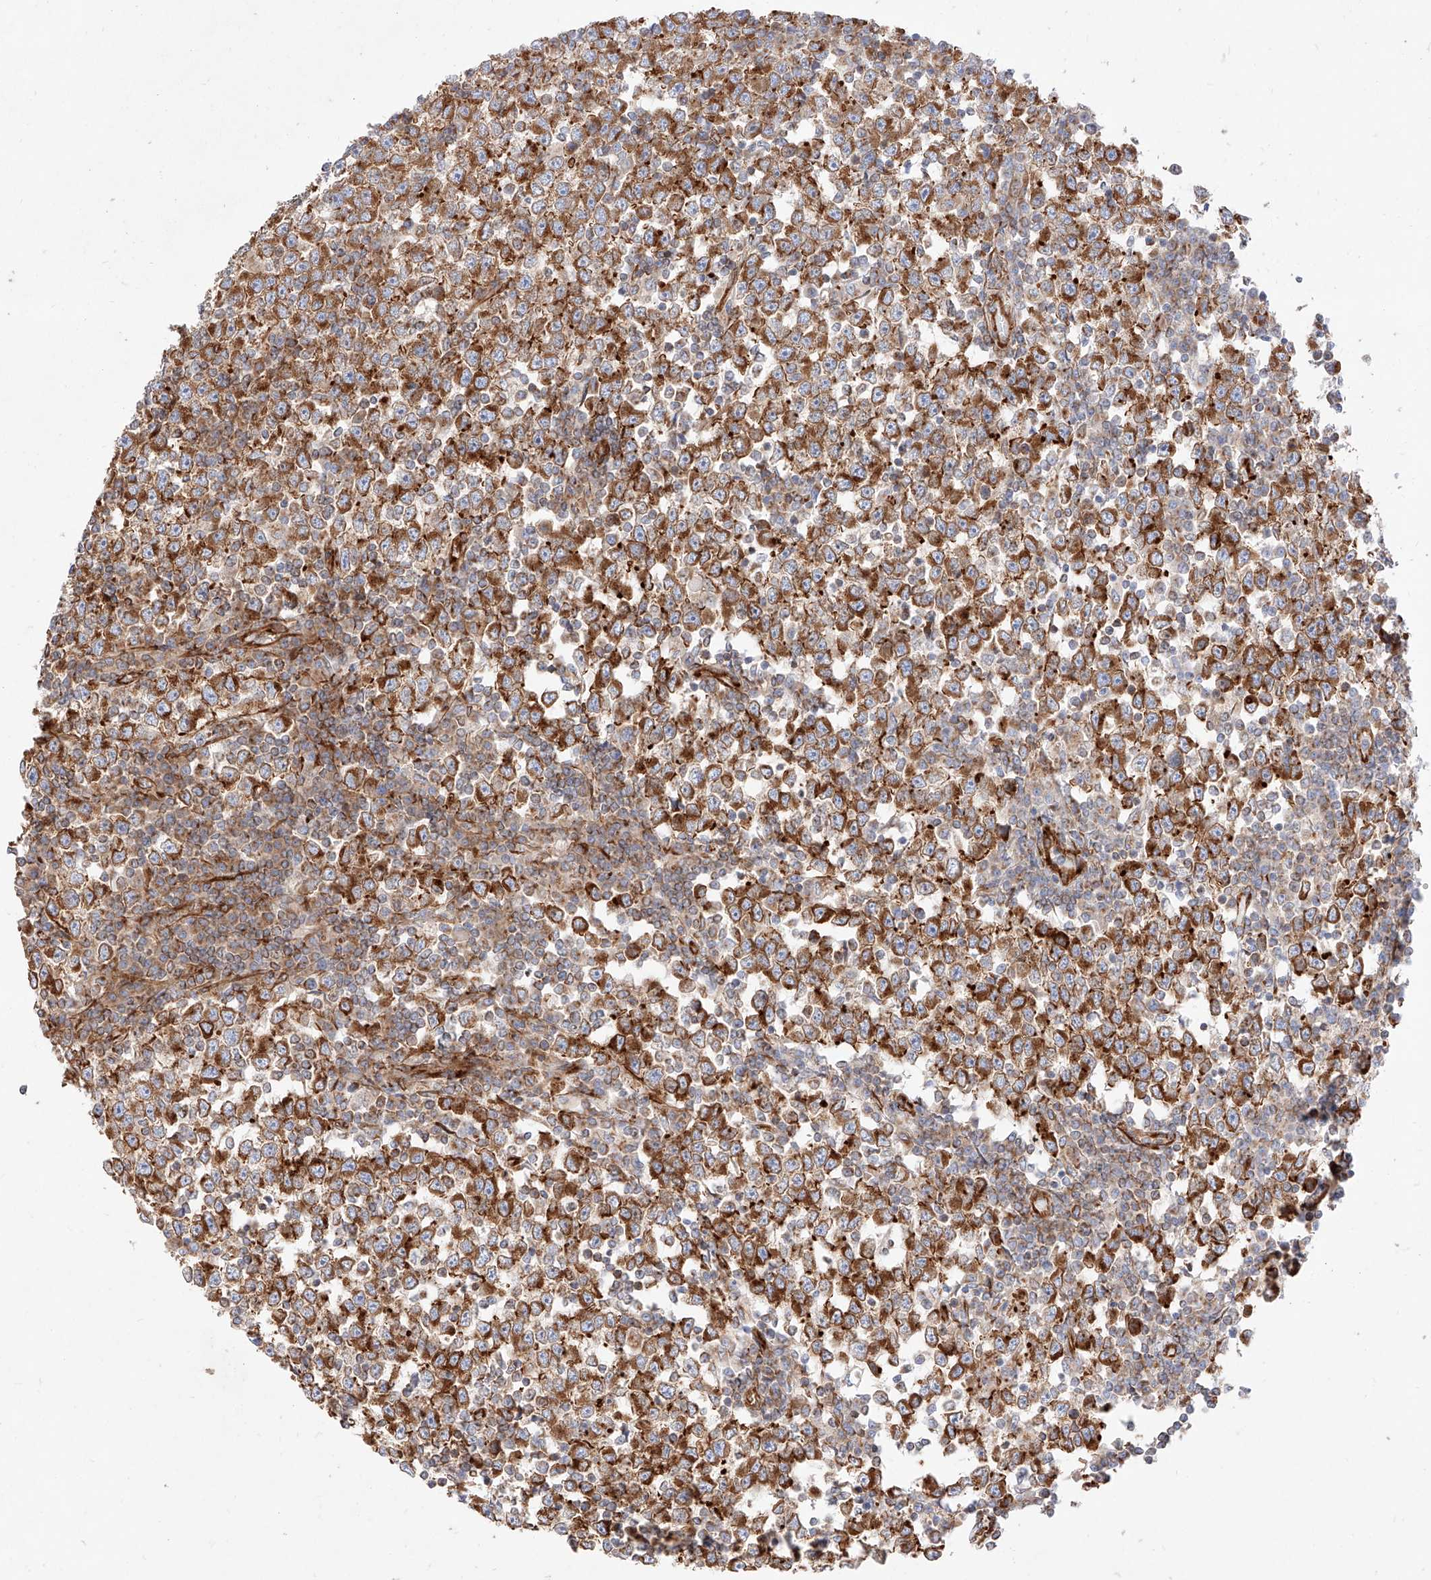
{"staining": {"intensity": "strong", "quantity": ">75%", "location": "cytoplasmic/membranous"}, "tissue": "testis cancer", "cell_type": "Tumor cells", "image_type": "cancer", "snomed": [{"axis": "morphology", "description": "Seminoma, NOS"}, {"axis": "topography", "description": "Testis"}], "caption": "IHC of testis seminoma displays high levels of strong cytoplasmic/membranous expression in about >75% of tumor cells. (DAB (3,3'-diaminobenzidine) = brown stain, brightfield microscopy at high magnification).", "gene": "CSGALNACT2", "patient": {"sex": "male", "age": 65}}